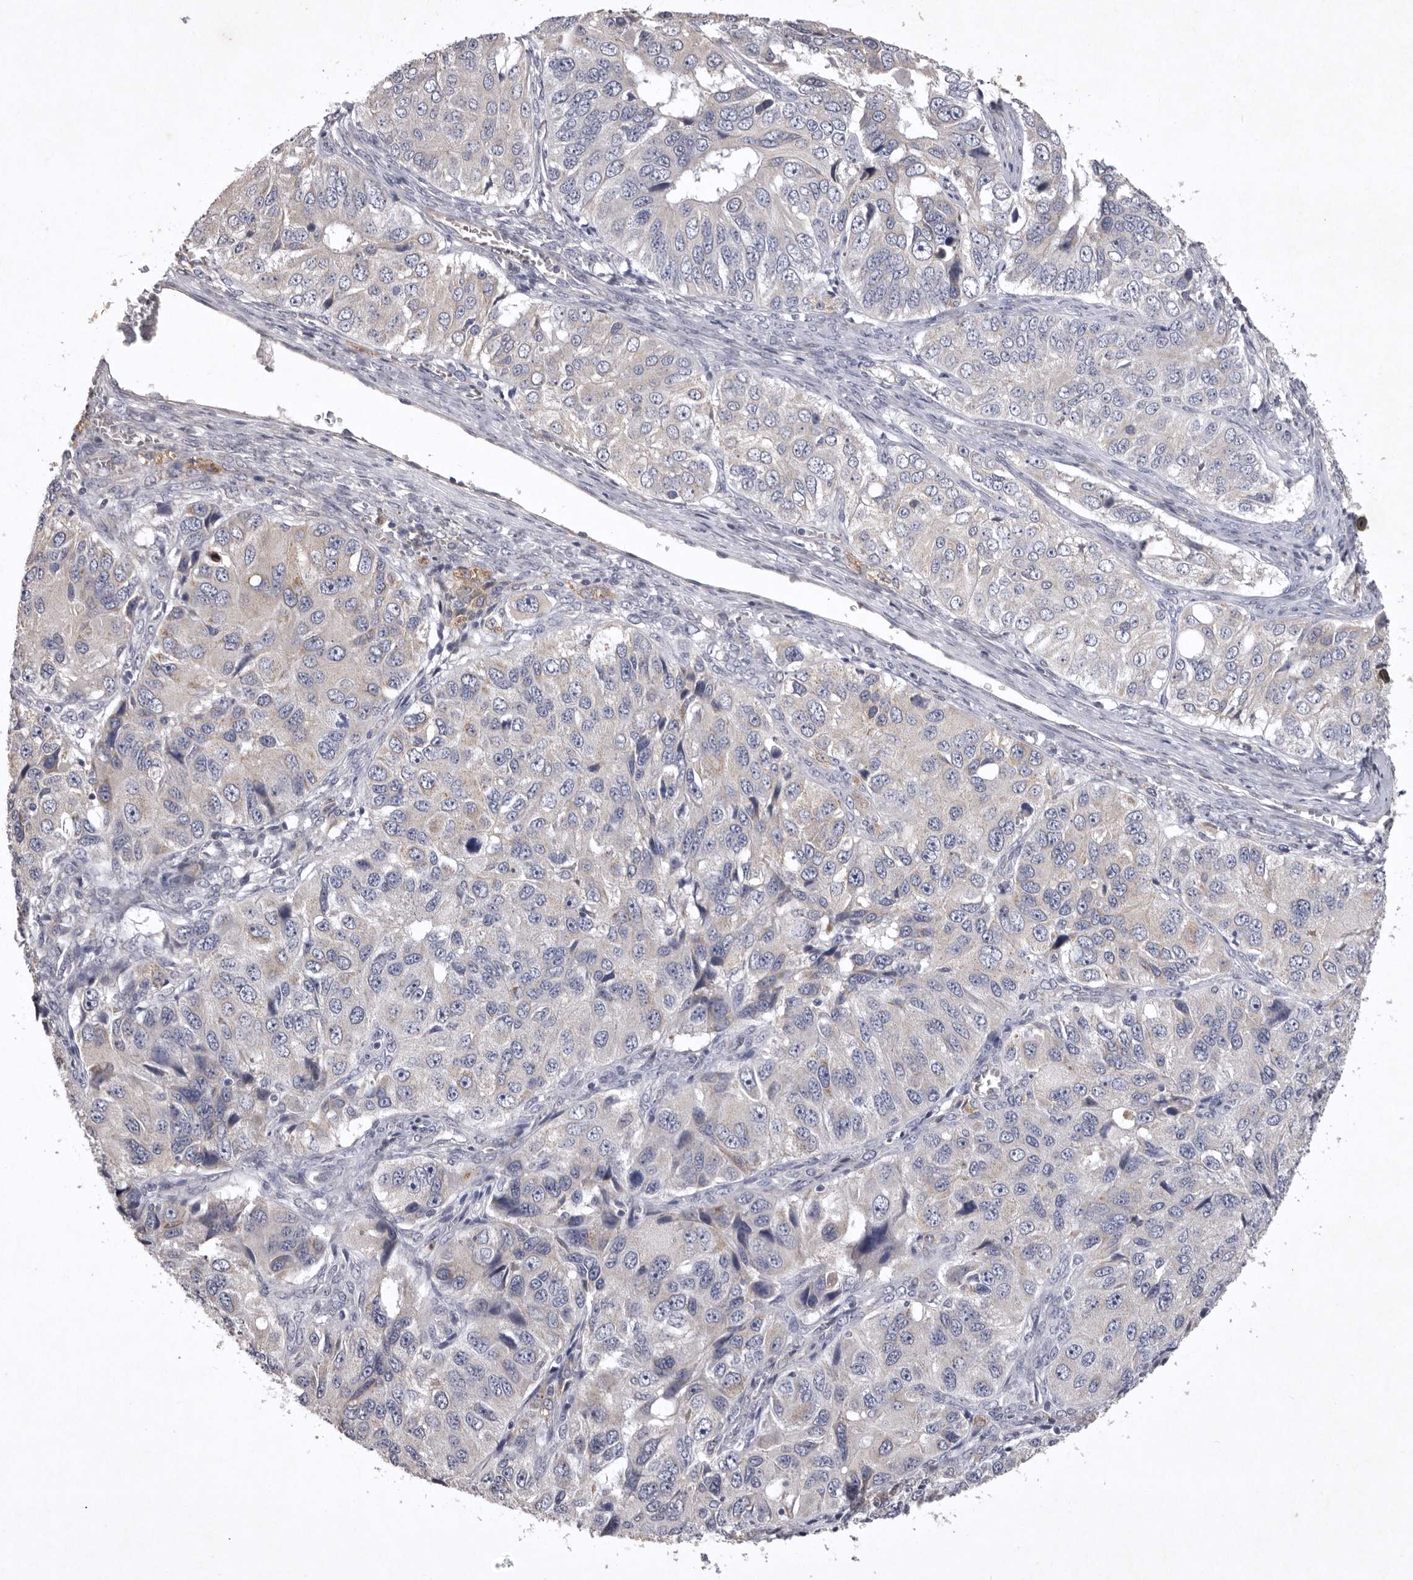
{"staining": {"intensity": "negative", "quantity": "none", "location": "none"}, "tissue": "ovarian cancer", "cell_type": "Tumor cells", "image_type": "cancer", "snomed": [{"axis": "morphology", "description": "Carcinoma, endometroid"}, {"axis": "topography", "description": "Ovary"}], "caption": "Endometroid carcinoma (ovarian) was stained to show a protein in brown. There is no significant positivity in tumor cells. Nuclei are stained in blue.", "gene": "NKAIN4", "patient": {"sex": "female", "age": 51}}